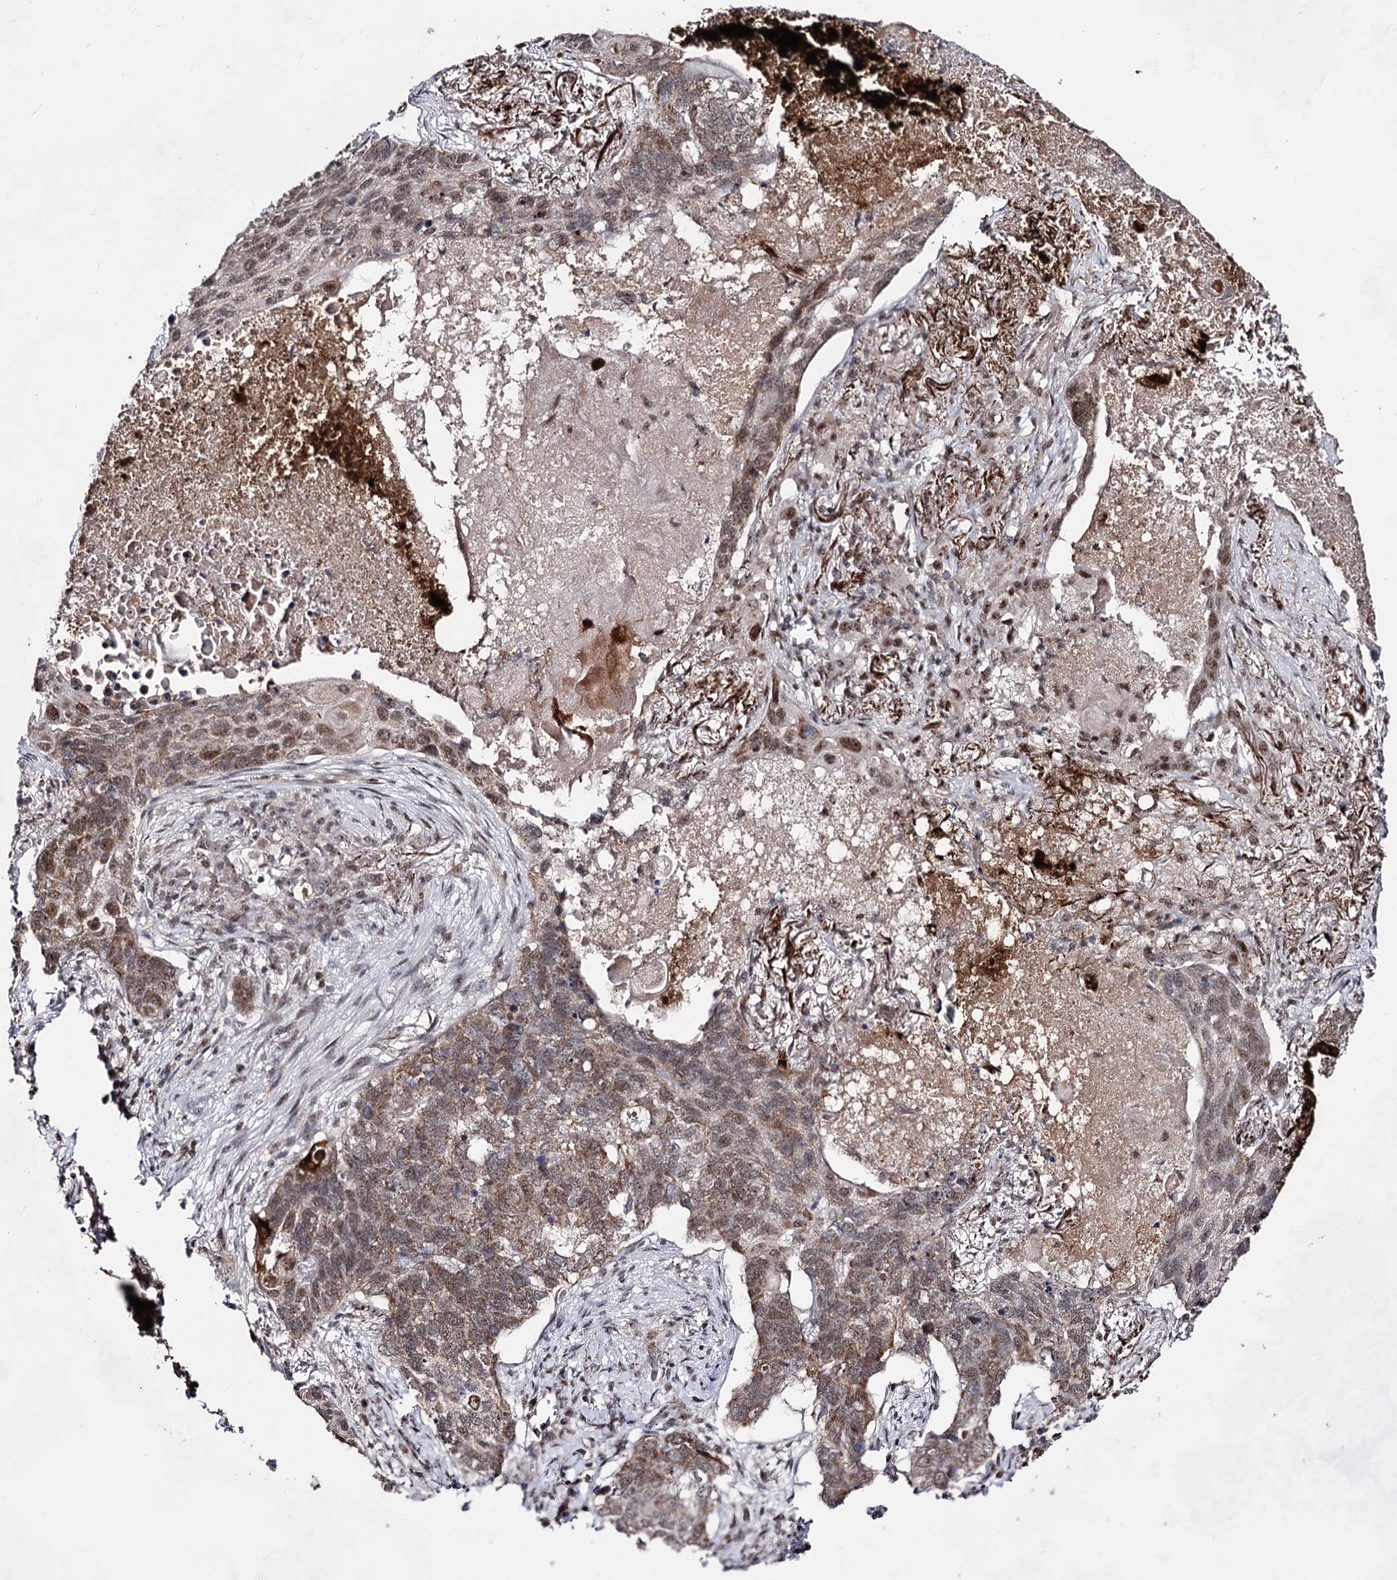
{"staining": {"intensity": "moderate", "quantity": ">75%", "location": "cytoplasmic/membranous,nuclear"}, "tissue": "lung cancer", "cell_type": "Tumor cells", "image_type": "cancer", "snomed": [{"axis": "morphology", "description": "Squamous cell carcinoma, NOS"}, {"axis": "topography", "description": "Lung"}], "caption": "Immunohistochemistry (IHC) image of lung squamous cell carcinoma stained for a protein (brown), which displays medium levels of moderate cytoplasmic/membranous and nuclear staining in about >75% of tumor cells.", "gene": "EXOSC10", "patient": {"sex": "female", "age": 63}}